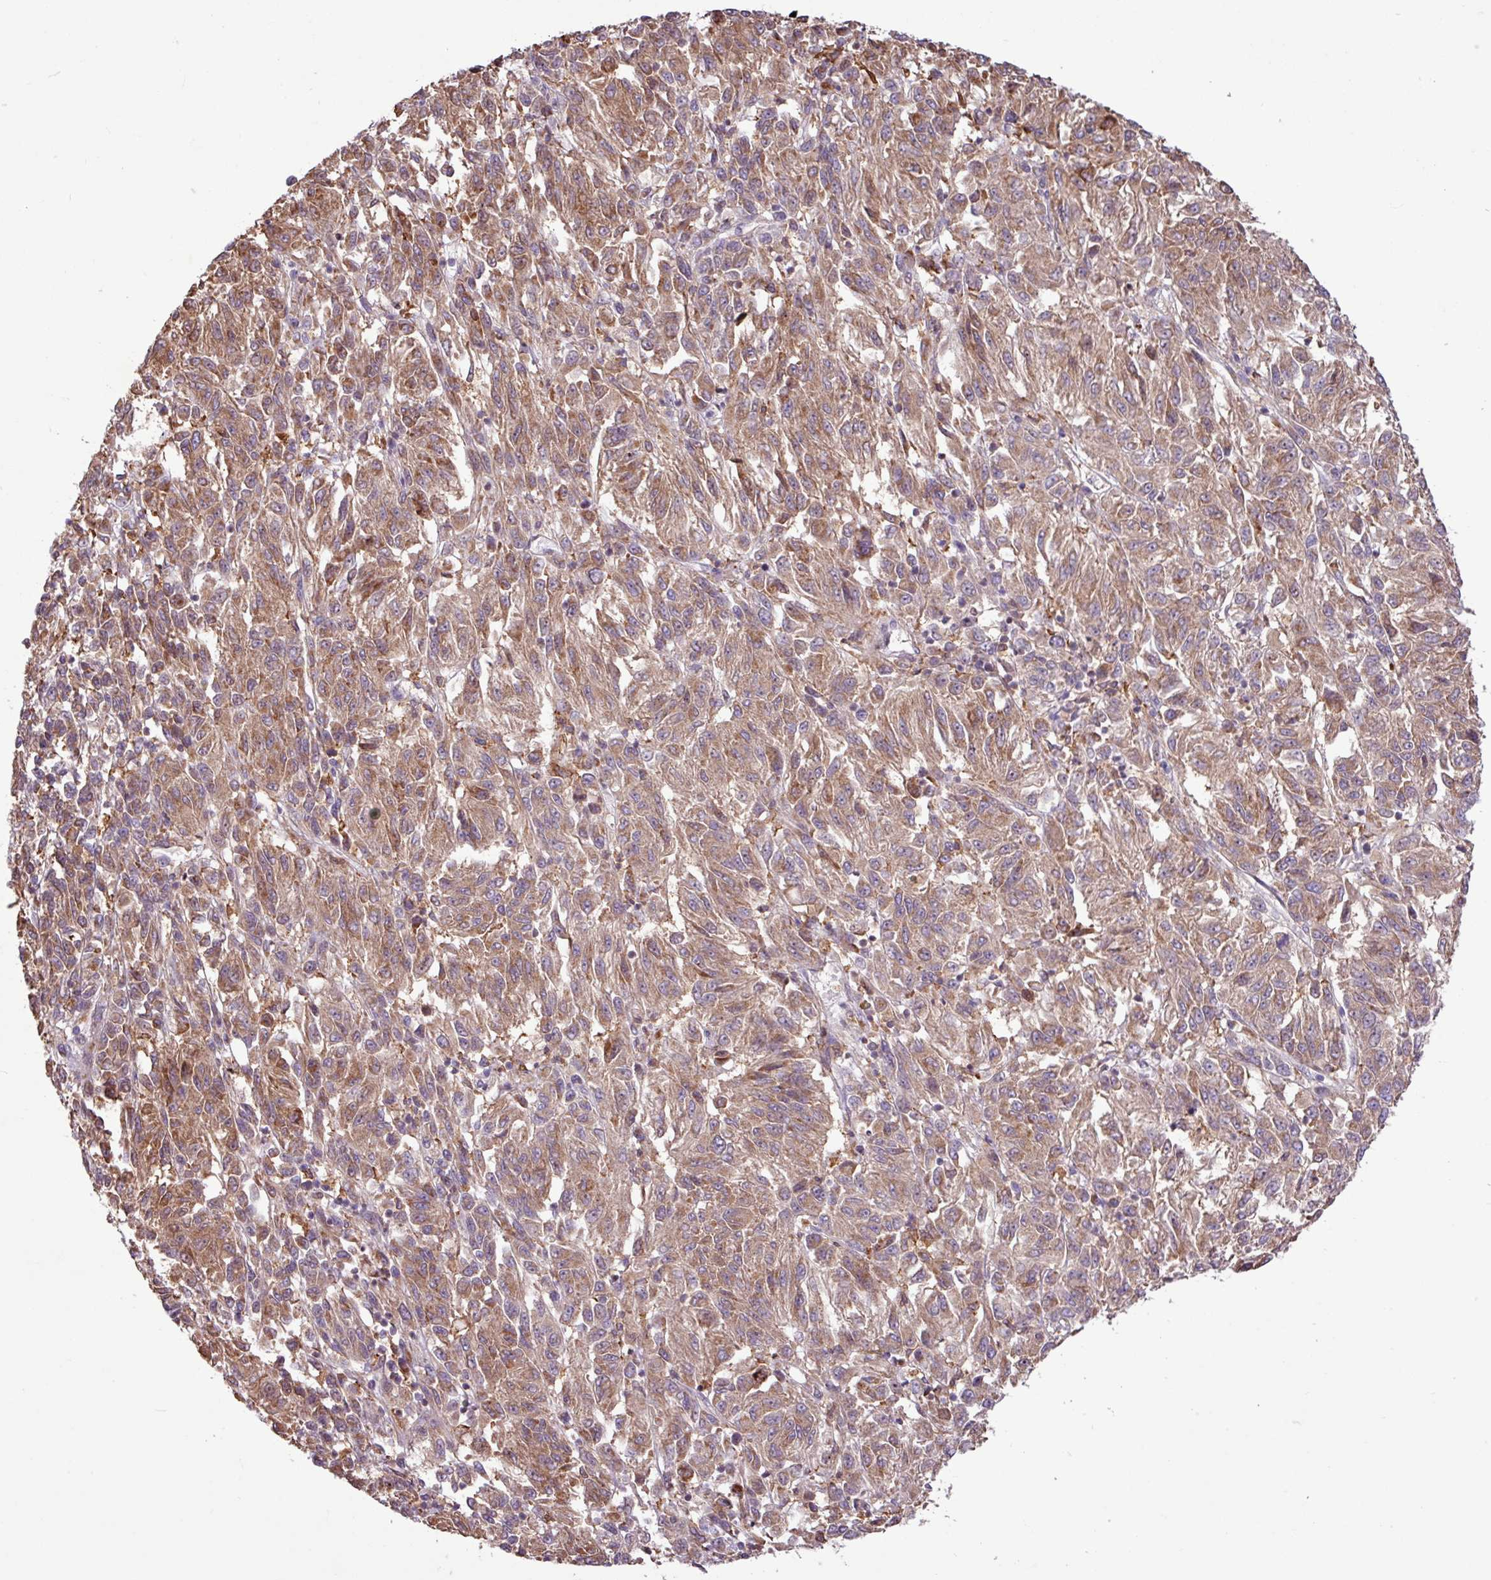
{"staining": {"intensity": "moderate", "quantity": "25%-75%", "location": "cytoplasmic/membranous"}, "tissue": "melanoma", "cell_type": "Tumor cells", "image_type": "cancer", "snomed": [{"axis": "morphology", "description": "Malignant melanoma, Metastatic site"}, {"axis": "topography", "description": "Lung"}], "caption": "Melanoma was stained to show a protein in brown. There is medium levels of moderate cytoplasmic/membranous staining in about 25%-75% of tumor cells. The protein is stained brown, and the nuclei are stained in blue (DAB IHC with brightfield microscopy, high magnification).", "gene": "ARHGEF25", "patient": {"sex": "male", "age": 64}}